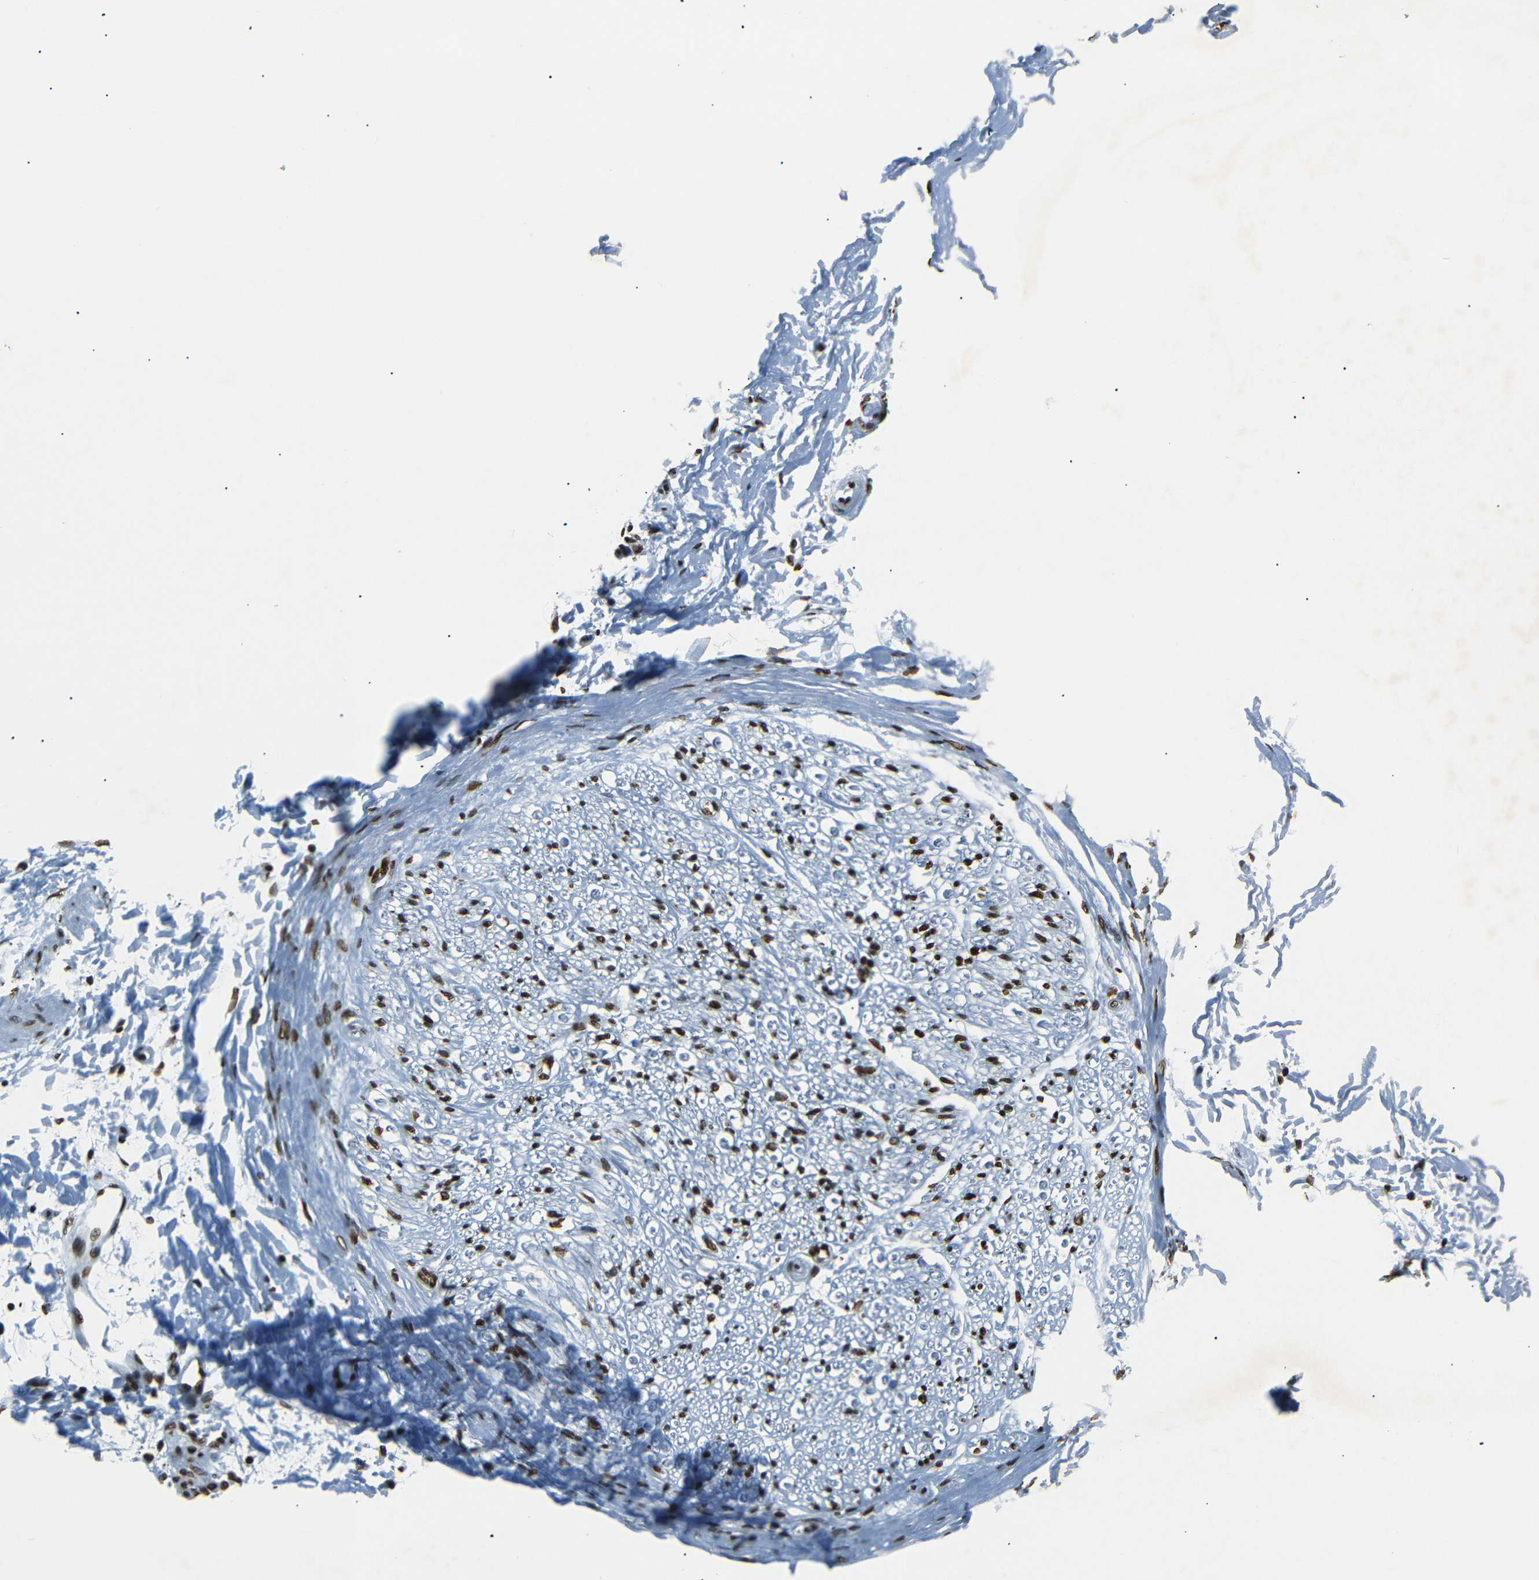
{"staining": {"intensity": "strong", "quantity": ">75%", "location": "nuclear"}, "tissue": "adipose tissue", "cell_type": "Adipocytes", "image_type": "normal", "snomed": [{"axis": "morphology", "description": "Normal tissue, NOS"}, {"axis": "morphology", "description": "Squamous cell carcinoma, NOS"}, {"axis": "topography", "description": "Skin"}, {"axis": "topography", "description": "Peripheral nerve tissue"}], "caption": "Strong nuclear positivity for a protein is present in about >75% of adipocytes of benign adipose tissue using immunohistochemistry (IHC).", "gene": "HMGN1", "patient": {"sex": "male", "age": 83}}